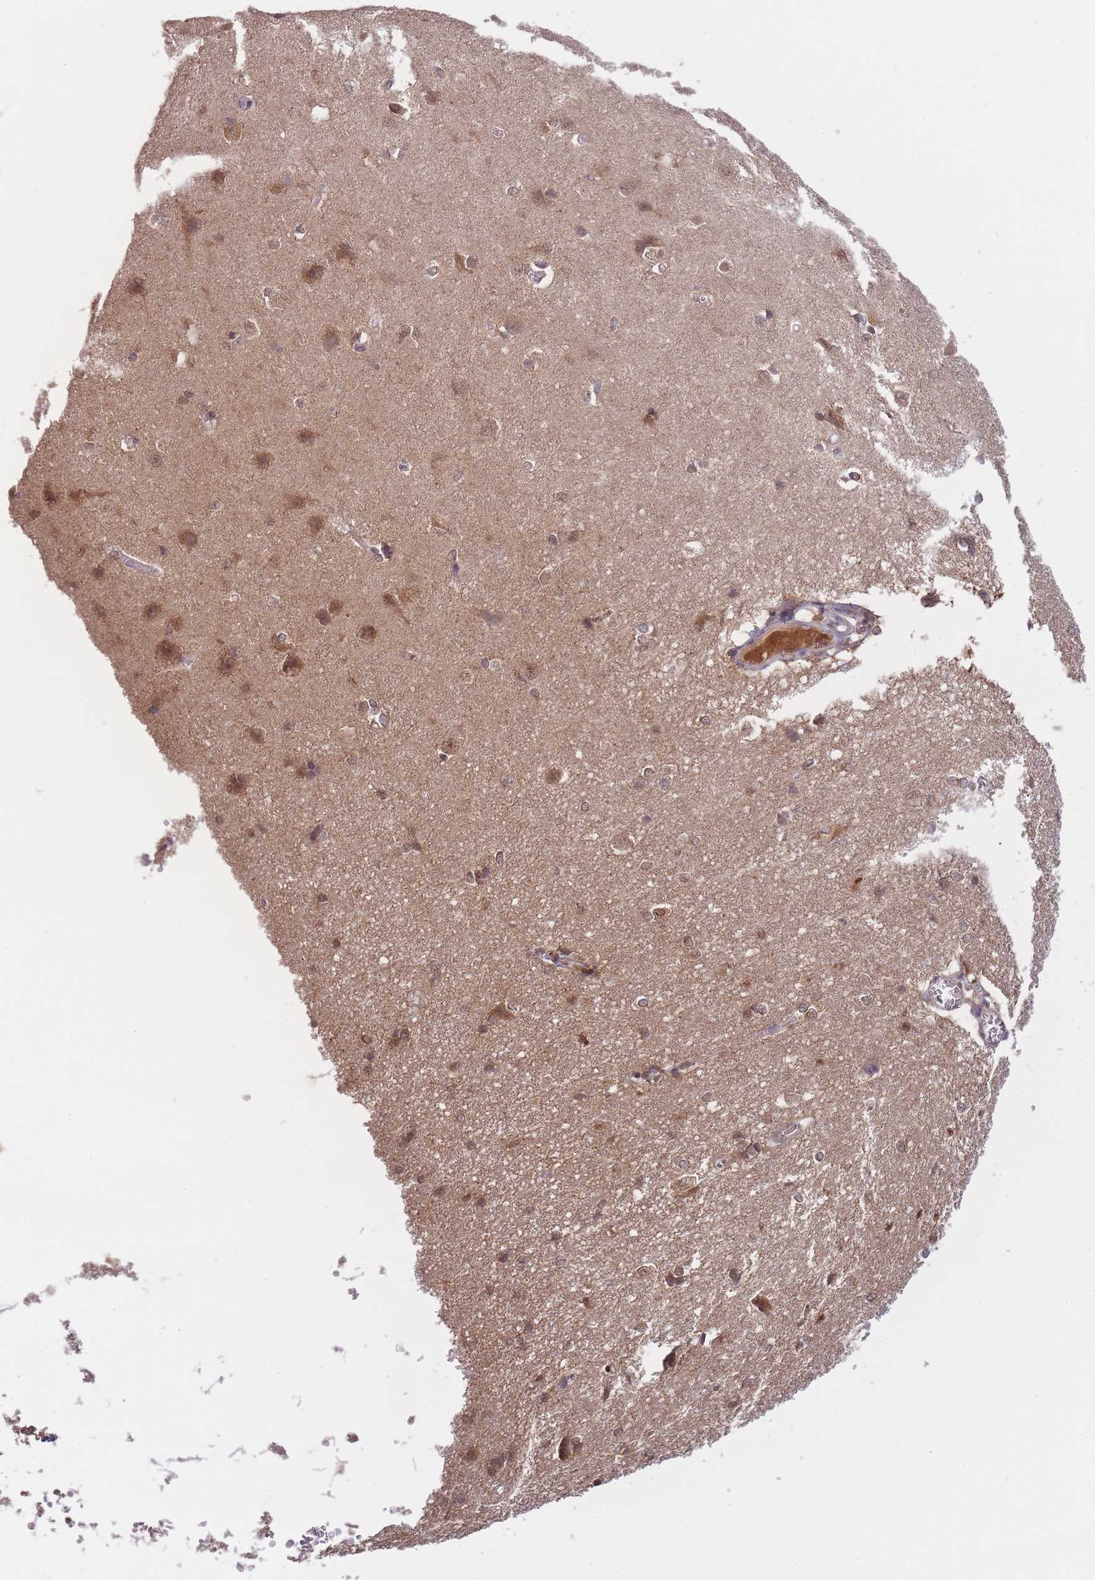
{"staining": {"intensity": "weak", "quantity": "25%-75%", "location": "cytoplasmic/membranous"}, "tissue": "cerebral cortex", "cell_type": "Endothelial cells", "image_type": "normal", "snomed": [{"axis": "morphology", "description": "Normal tissue, NOS"}, {"axis": "topography", "description": "Cerebral cortex"}], "caption": "DAB immunohistochemical staining of unremarkable cerebral cortex exhibits weak cytoplasmic/membranous protein expression in about 25%-75% of endothelial cells.", "gene": "PIP4P1", "patient": {"sex": "male", "age": 37}}